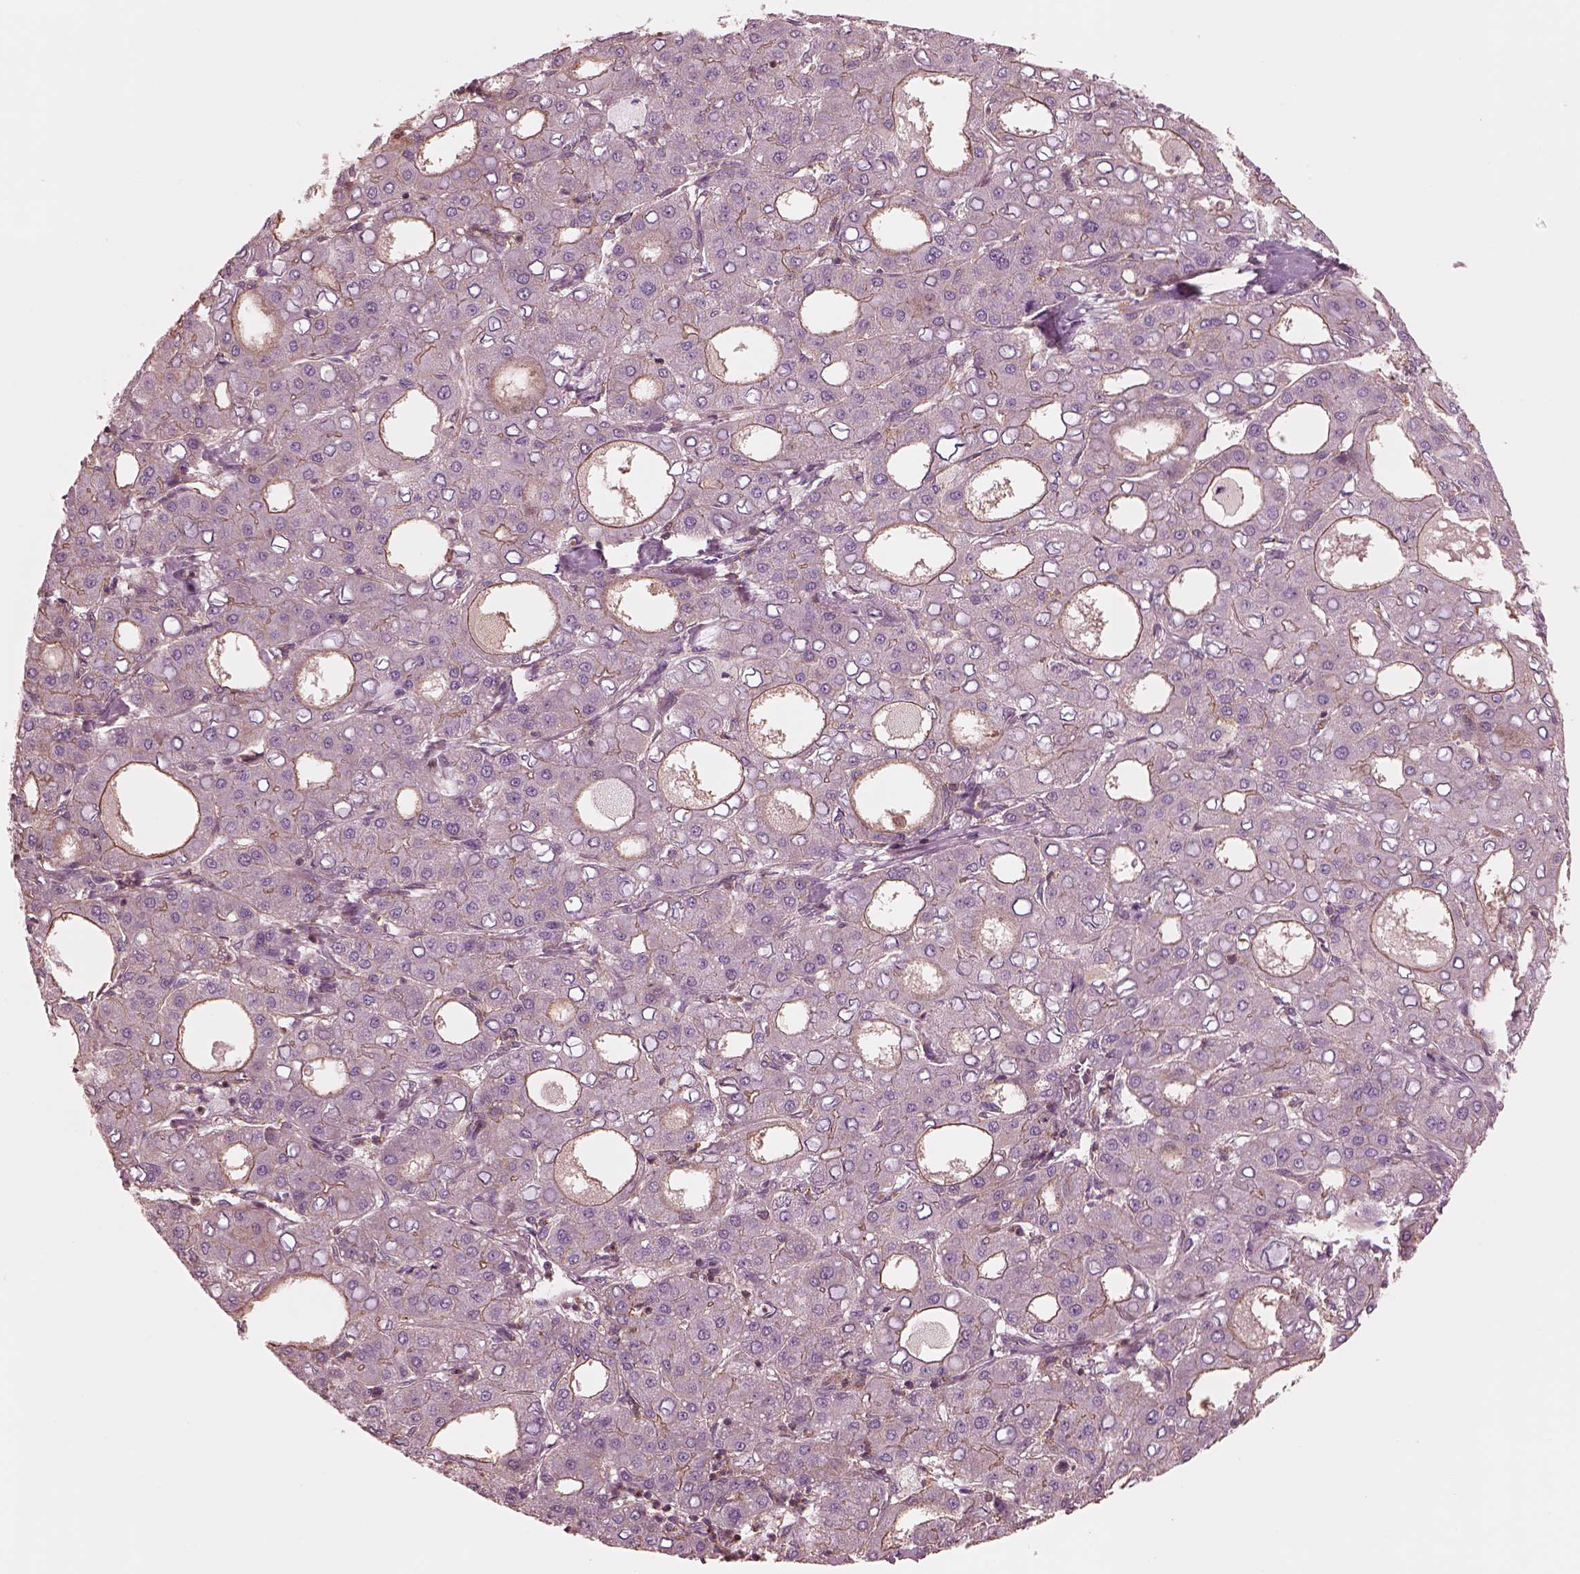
{"staining": {"intensity": "moderate", "quantity": "<25%", "location": "cytoplasmic/membranous"}, "tissue": "liver cancer", "cell_type": "Tumor cells", "image_type": "cancer", "snomed": [{"axis": "morphology", "description": "Carcinoma, Hepatocellular, NOS"}, {"axis": "topography", "description": "Liver"}], "caption": "Moderate cytoplasmic/membranous positivity is identified in approximately <25% of tumor cells in liver hepatocellular carcinoma.", "gene": "STK33", "patient": {"sex": "male", "age": 65}}